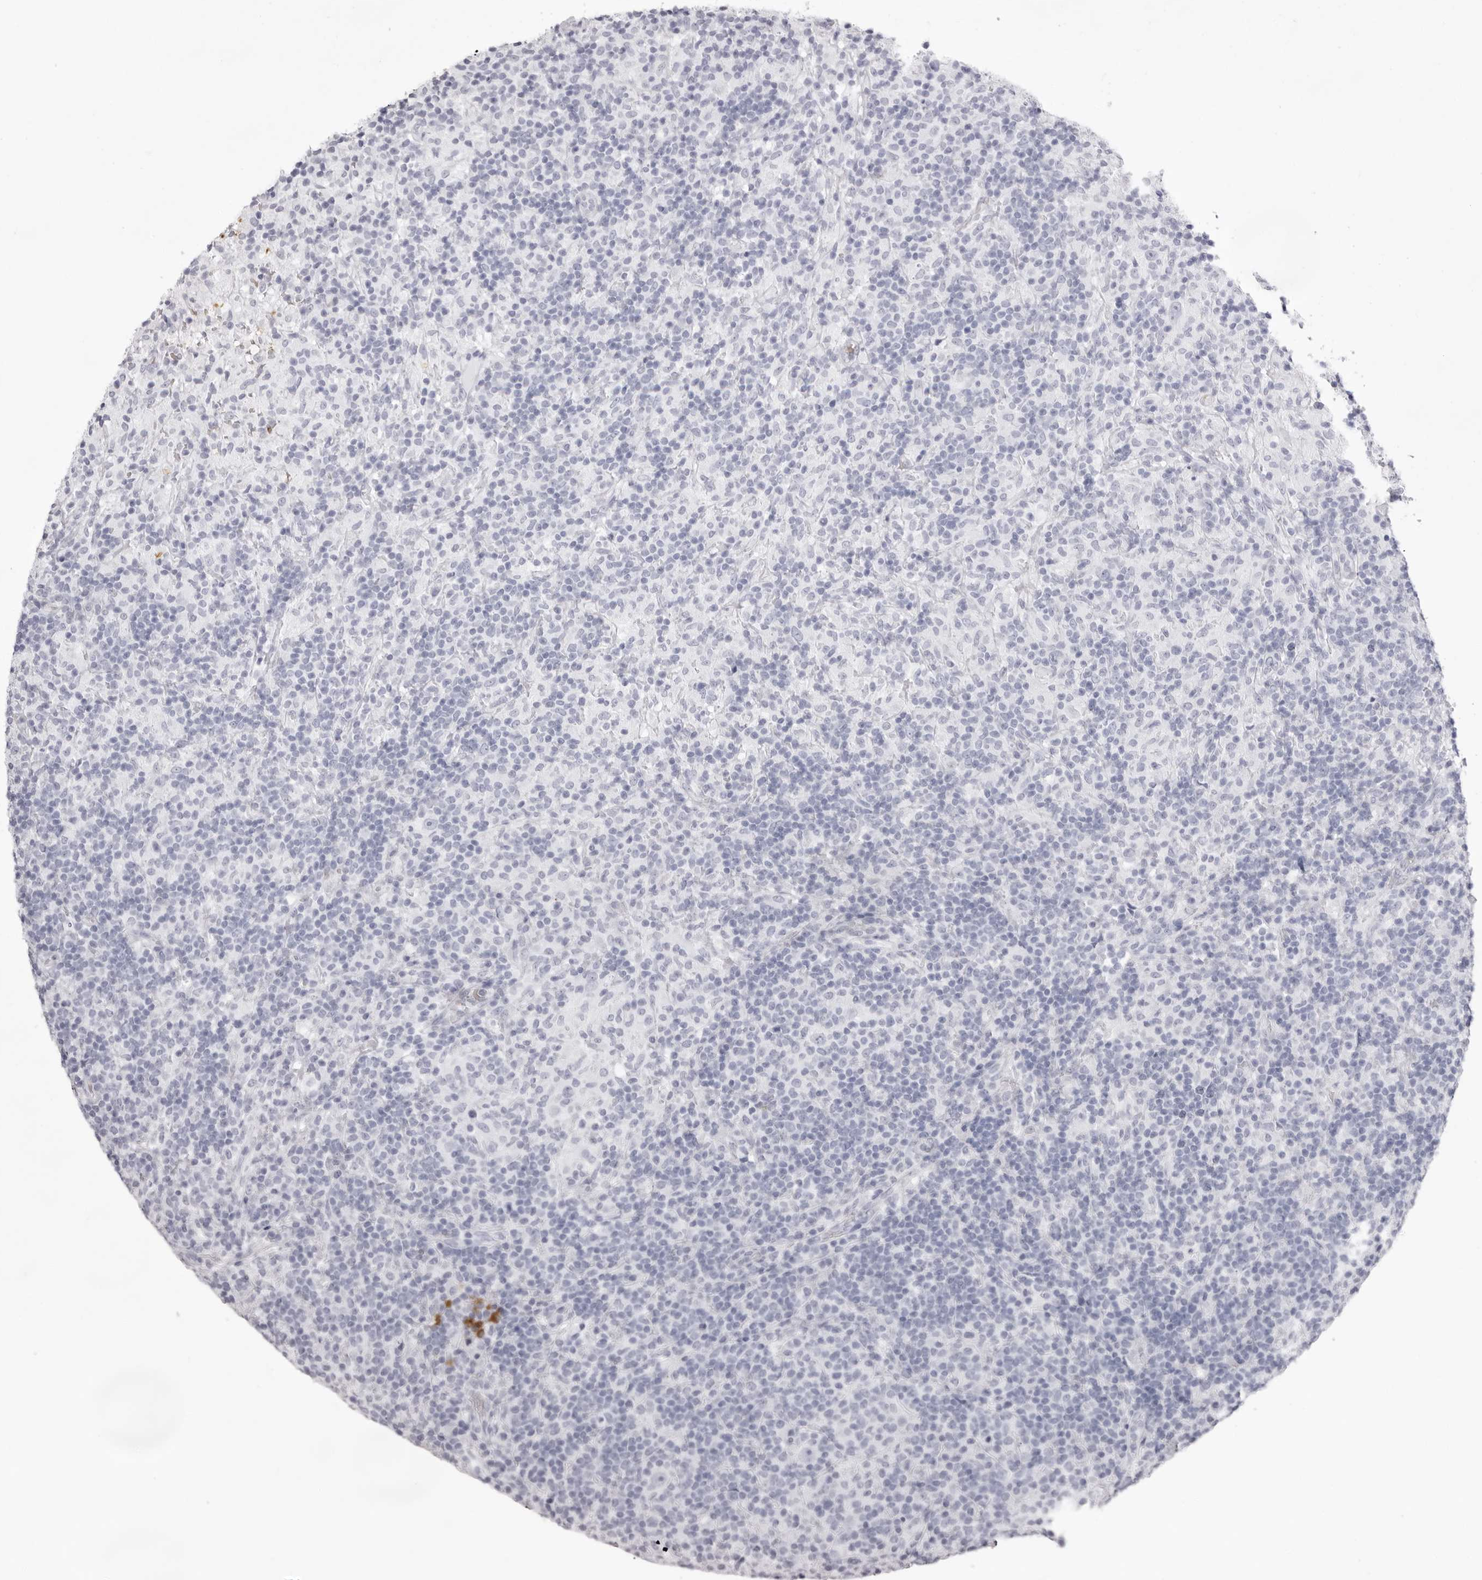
{"staining": {"intensity": "negative", "quantity": "none", "location": "none"}, "tissue": "lymphoma", "cell_type": "Tumor cells", "image_type": "cancer", "snomed": [{"axis": "morphology", "description": "Hodgkin's disease, NOS"}, {"axis": "topography", "description": "Lymph node"}], "caption": "A high-resolution histopathology image shows immunohistochemistry (IHC) staining of Hodgkin's disease, which reveals no significant staining in tumor cells.", "gene": "SPTA1", "patient": {"sex": "male", "age": 70}}